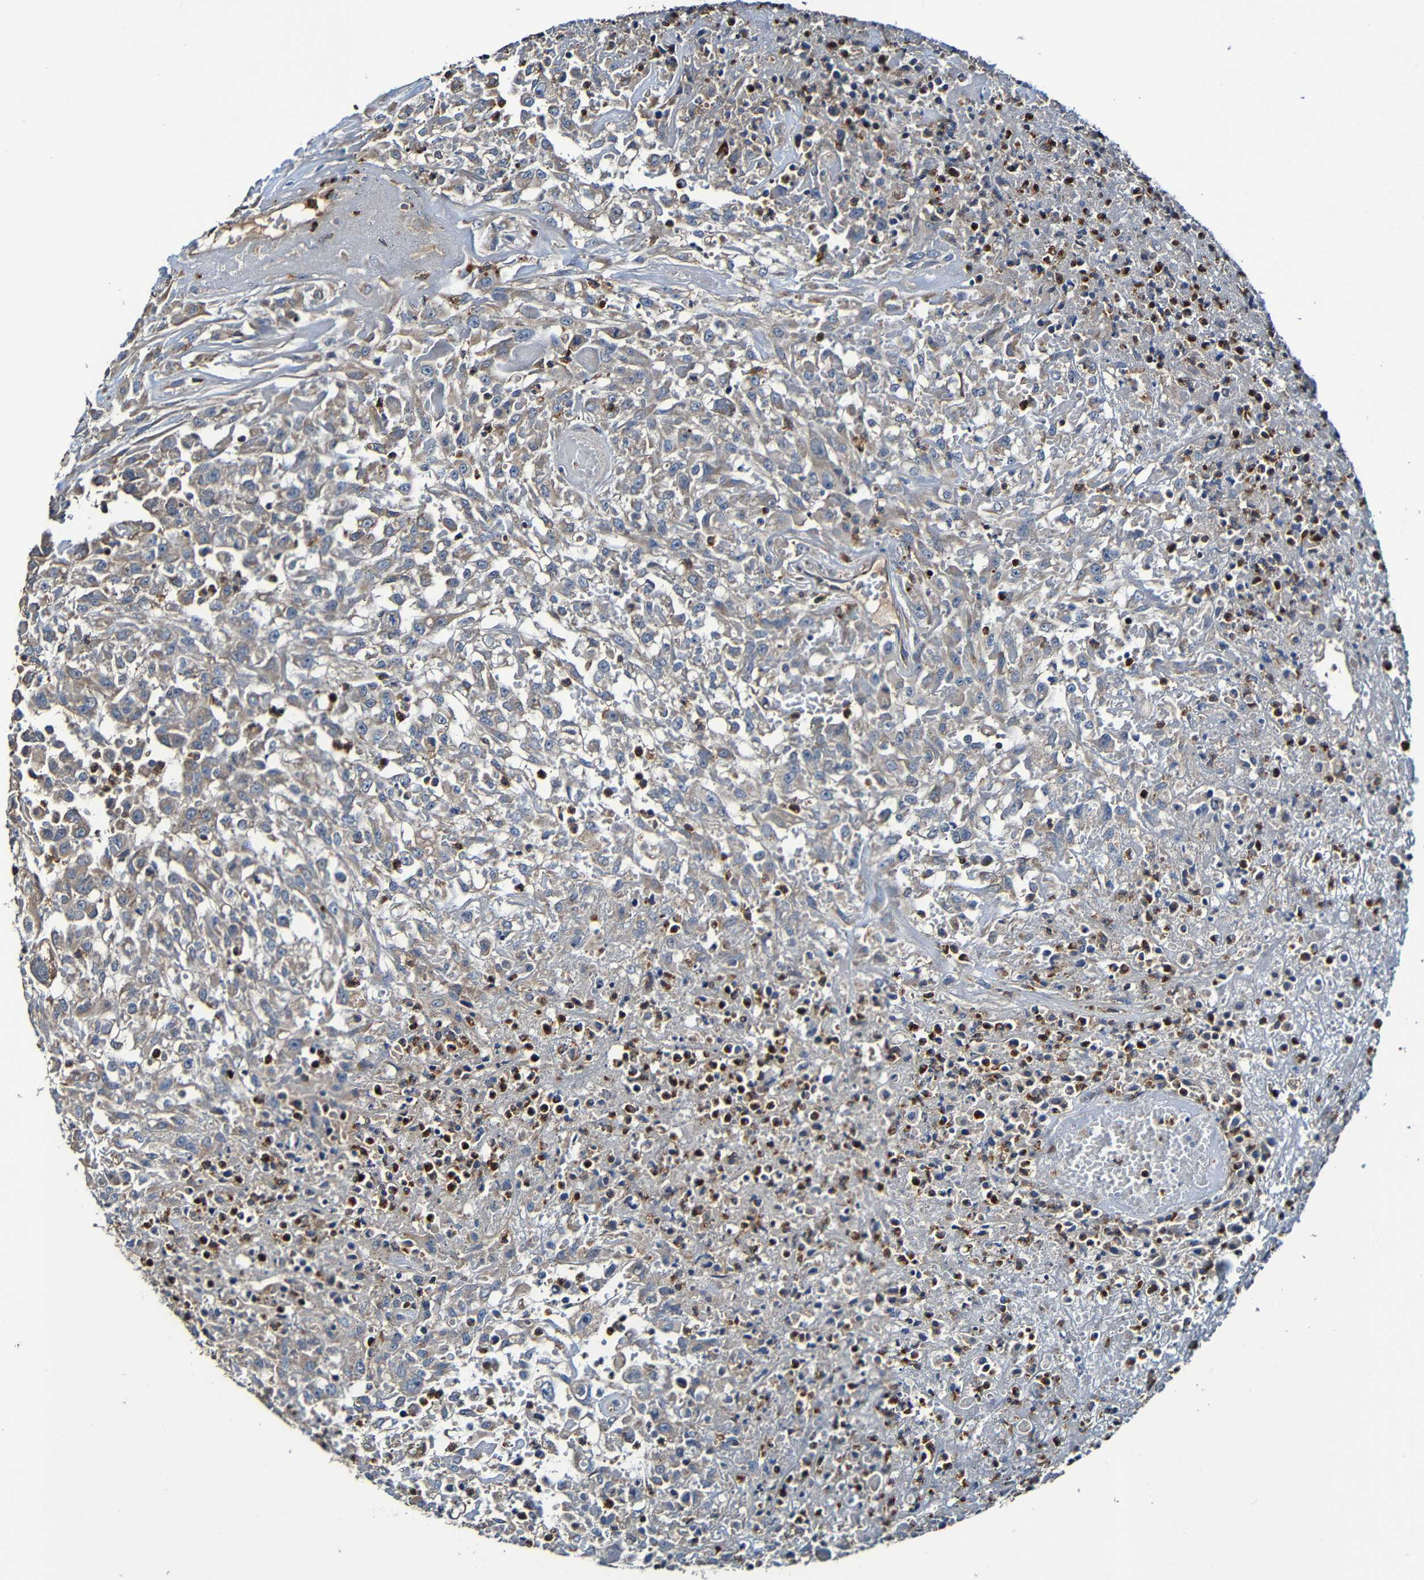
{"staining": {"intensity": "moderate", "quantity": "25%-75%", "location": "cytoplasmic/membranous"}, "tissue": "urothelial cancer", "cell_type": "Tumor cells", "image_type": "cancer", "snomed": [{"axis": "morphology", "description": "Urothelial carcinoma, High grade"}, {"axis": "topography", "description": "Urinary bladder"}], "caption": "Protein staining by IHC demonstrates moderate cytoplasmic/membranous expression in about 25%-75% of tumor cells in high-grade urothelial carcinoma.", "gene": "ADAM15", "patient": {"sex": "male", "age": 46}}